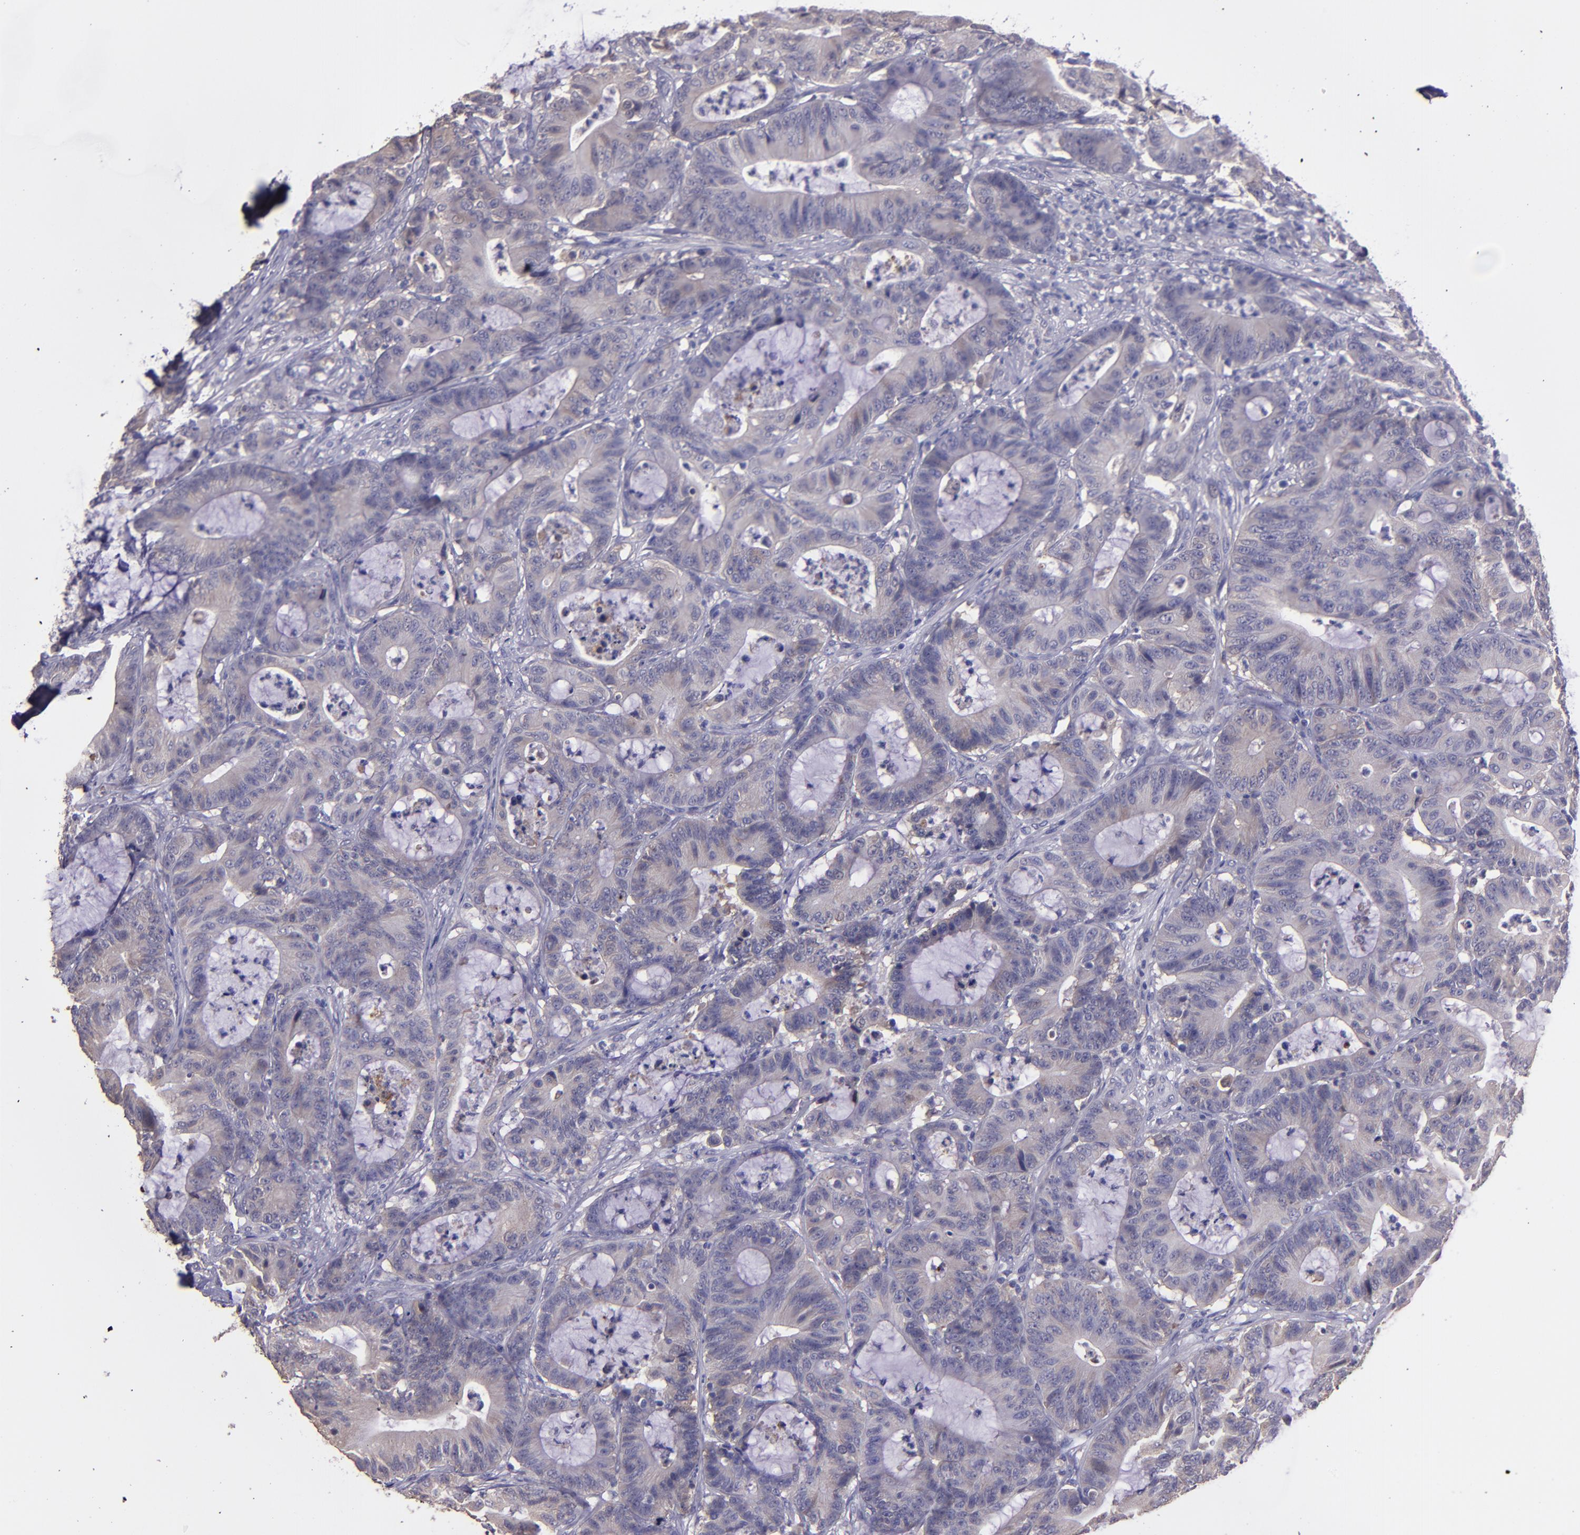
{"staining": {"intensity": "weak", "quantity": "25%-75%", "location": "cytoplasmic/membranous"}, "tissue": "colorectal cancer", "cell_type": "Tumor cells", "image_type": "cancer", "snomed": [{"axis": "morphology", "description": "Adenocarcinoma, NOS"}, {"axis": "topography", "description": "Colon"}], "caption": "Colorectal cancer stained with a protein marker displays weak staining in tumor cells.", "gene": "PAPPA", "patient": {"sex": "female", "age": 84}}